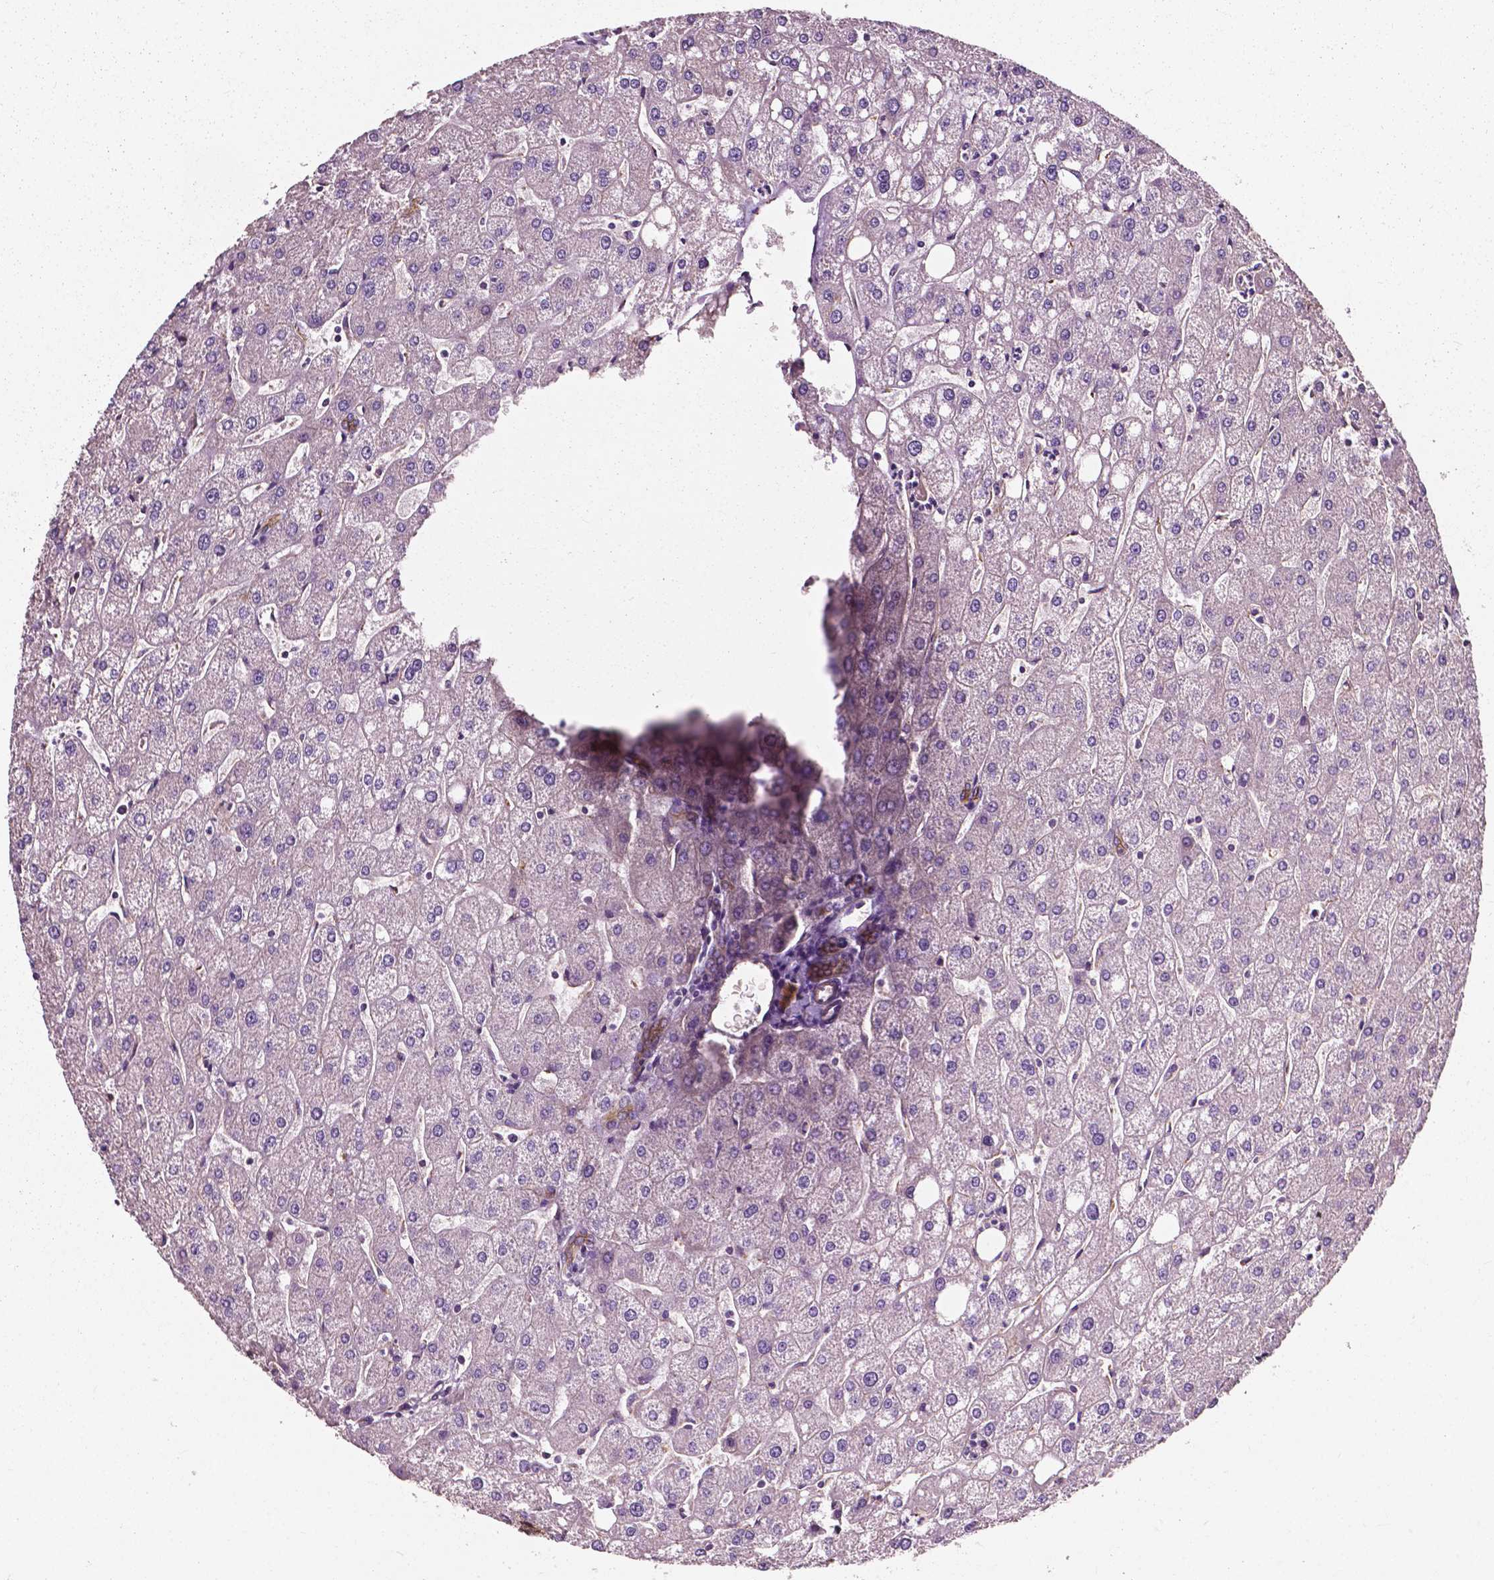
{"staining": {"intensity": "weak", "quantity": ">75%", "location": "cytoplasmic/membranous"}, "tissue": "liver", "cell_type": "Cholangiocytes", "image_type": "normal", "snomed": [{"axis": "morphology", "description": "Normal tissue, NOS"}, {"axis": "topography", "description": "Liver"}], "caption": "A histopathology image of liver stained for a protein demonstrates weak cytoplasmic/membranous brown staining in cholangiocytes.", "gene": "ATG16L1", "patient": {"sex": "male", "age": 67}}